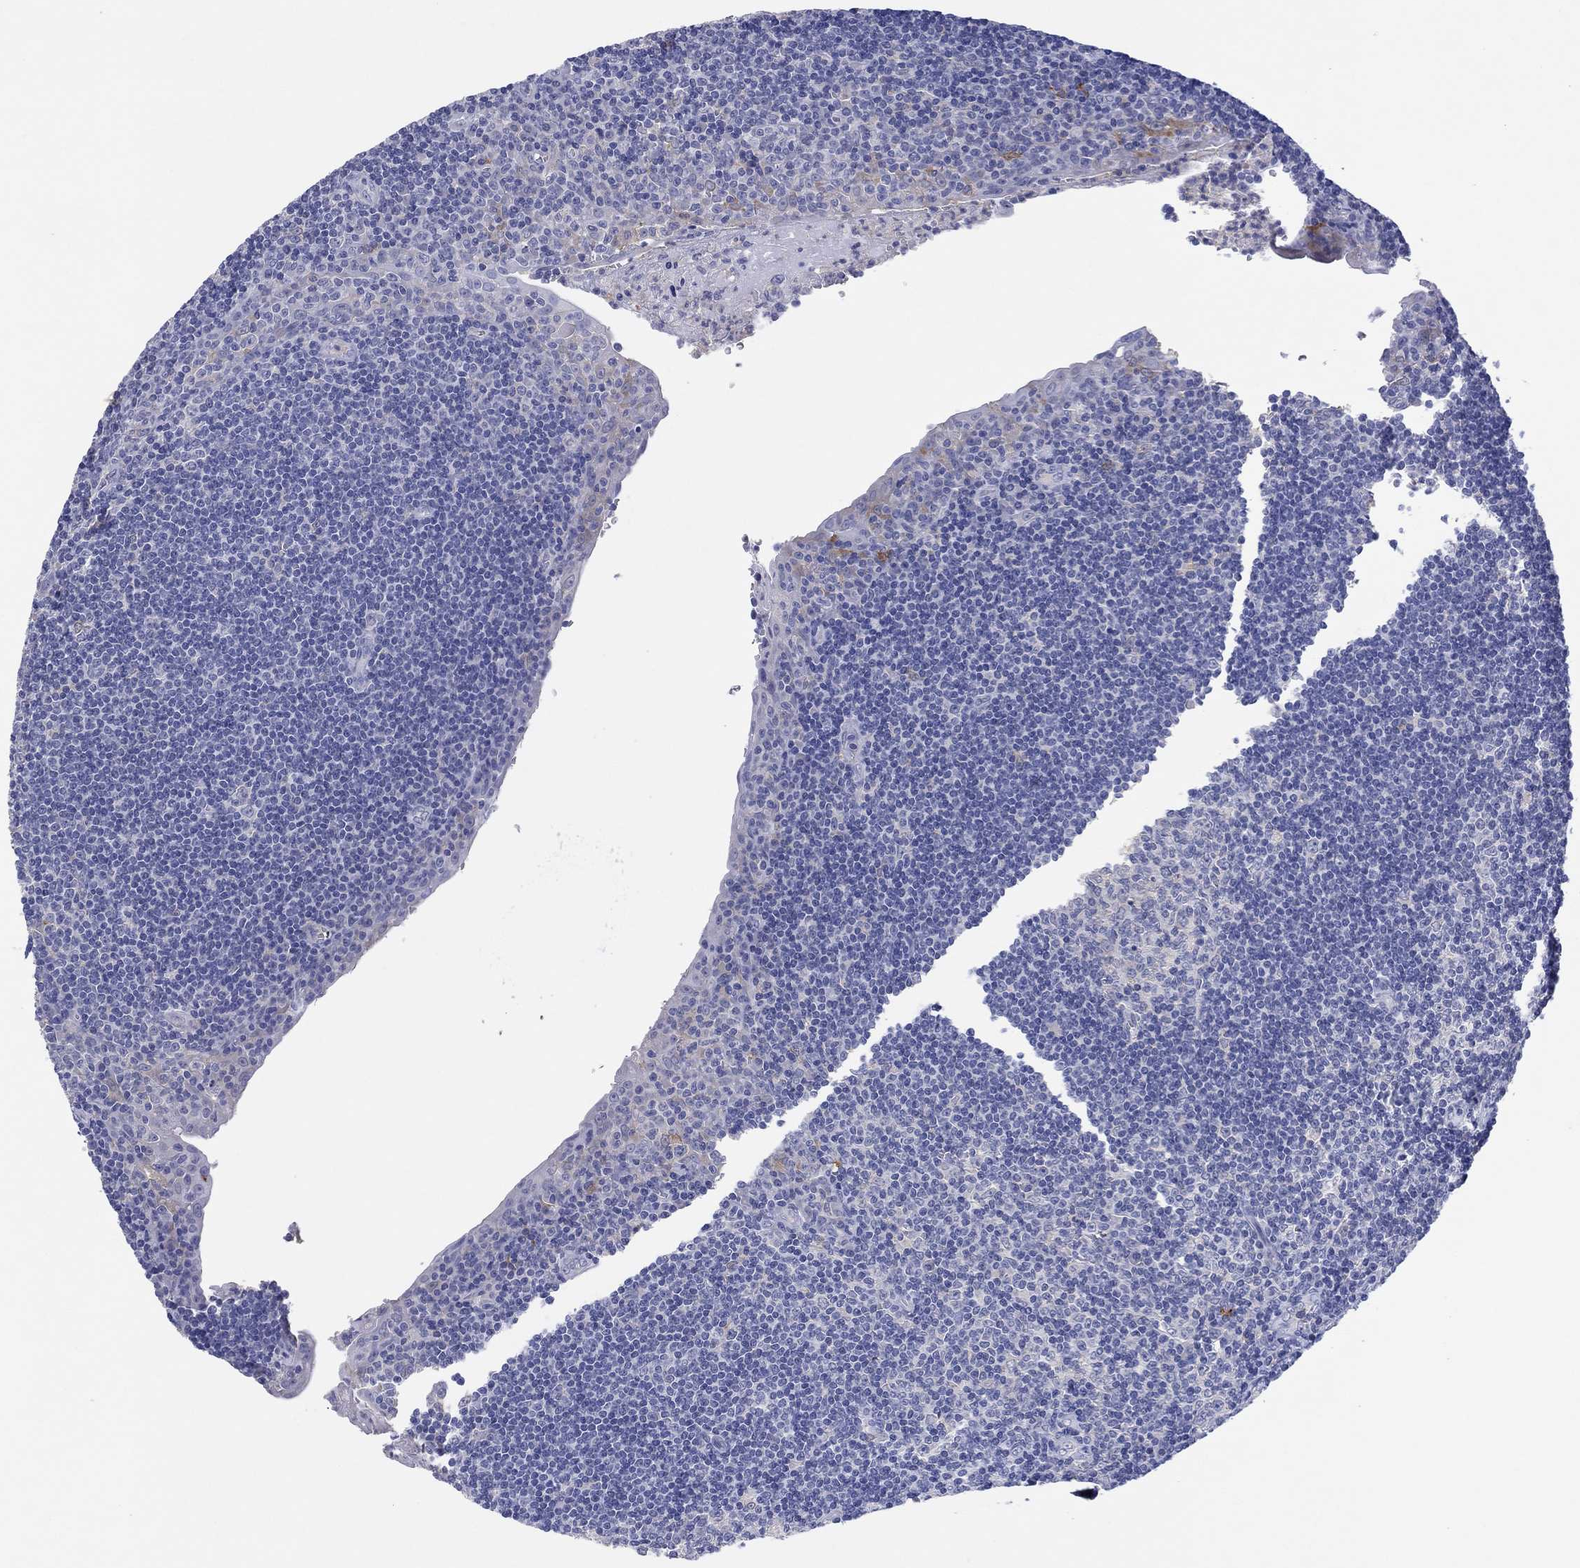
{"staining": {"intensity": "negative", "quantity": "none", "location": "none"}, "tissue": "tonsil", "cell_type": "Germinal center cells", "image_type": "normal", "snomed": [{"axis": "morphology", "description": "Normal tissue, NOS"}, {"axis": "morphology", "description": "Inflammation, NOS"}, {"axis": "topography", "description": "Tonsil"}], "caption": "Immunohistochemistry (IHC) photomicrograph of benign tonsil stained for a protein (brown), which shows no expression in germinal center cells.", "gene": "HDC", "patient": {"sex": "female", "age": 31}}